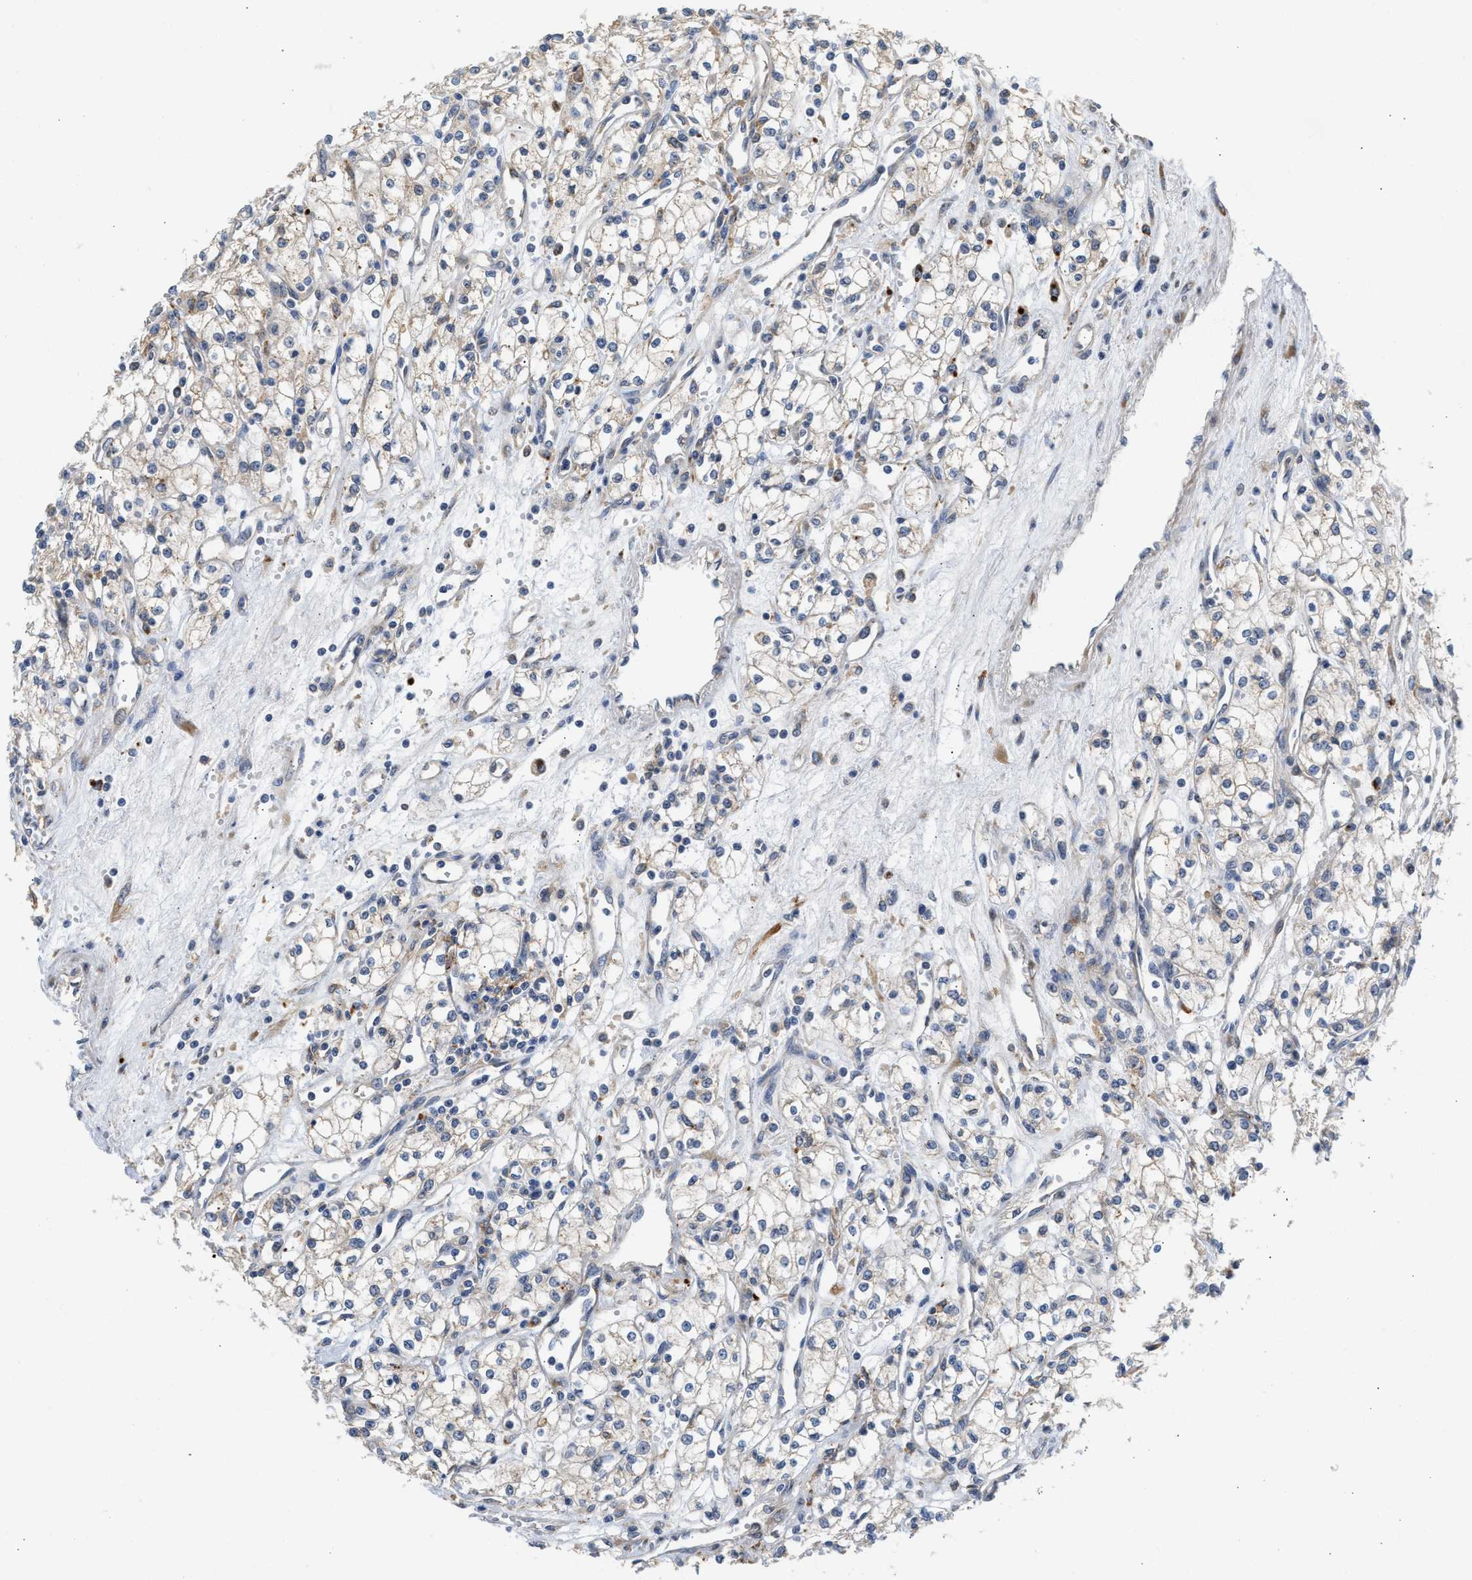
{"staining": {"intensity": "negative", "quantity": "none", "location": "none"}, "tissue": "renal cancer", "cell_type": "Tumor cells", "image_type": "cancer", "snomed": [{"axis": "morphology", "description": "Adenocarcinoma, NOS"}, {"axis": "topography", "description": "Kidney"}], "caption": "High power microscopy micrograph of an immunohistochemistry photomicrograph of adenocarcinoma (renal), revealing no significant expression in tumor cells. (Brightfield microscopy of DAB IHC at high magnification).", "gene": "PPM1L", "patient": {"sex": "male", "age": 59}}